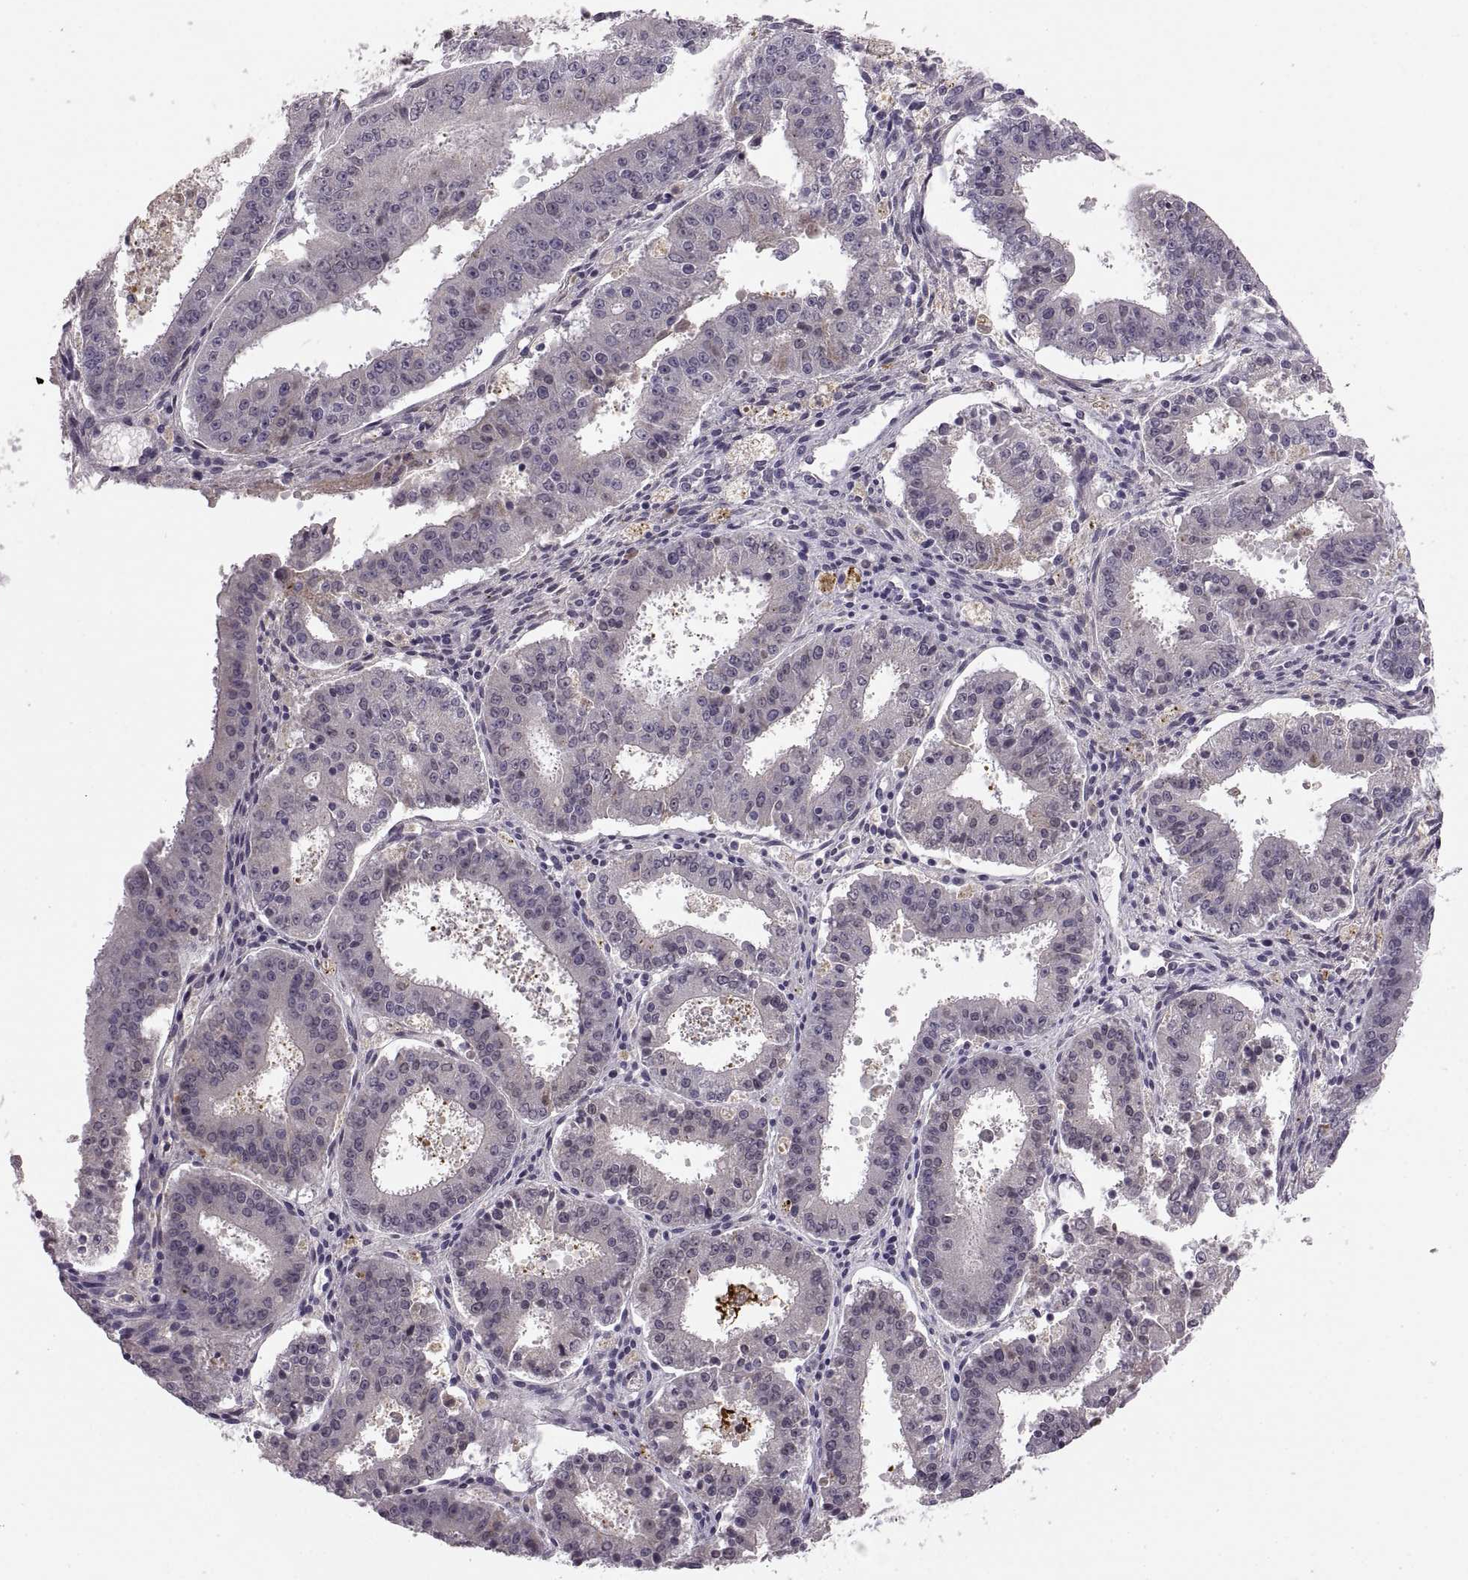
{"staining": {"intensity": "negative", "quantity": "none", "location": "none"}, "tissue": "ovarian cancer", "cell_type": "Tumor cells", "image_type": "cancer", "snomed": [{"axis": "morphology", "description": "Carcinoma, endometroid"}, {"axis": "topography", "description": "Ovary"}], "caption": "This is a histopathology image of immunohistochemistry staining of endometroid carcinoma (ovarian), which shows no positivity in tumor cells.", "gene": "ADH6", "patient": {"sex": "female", "age": 42}}